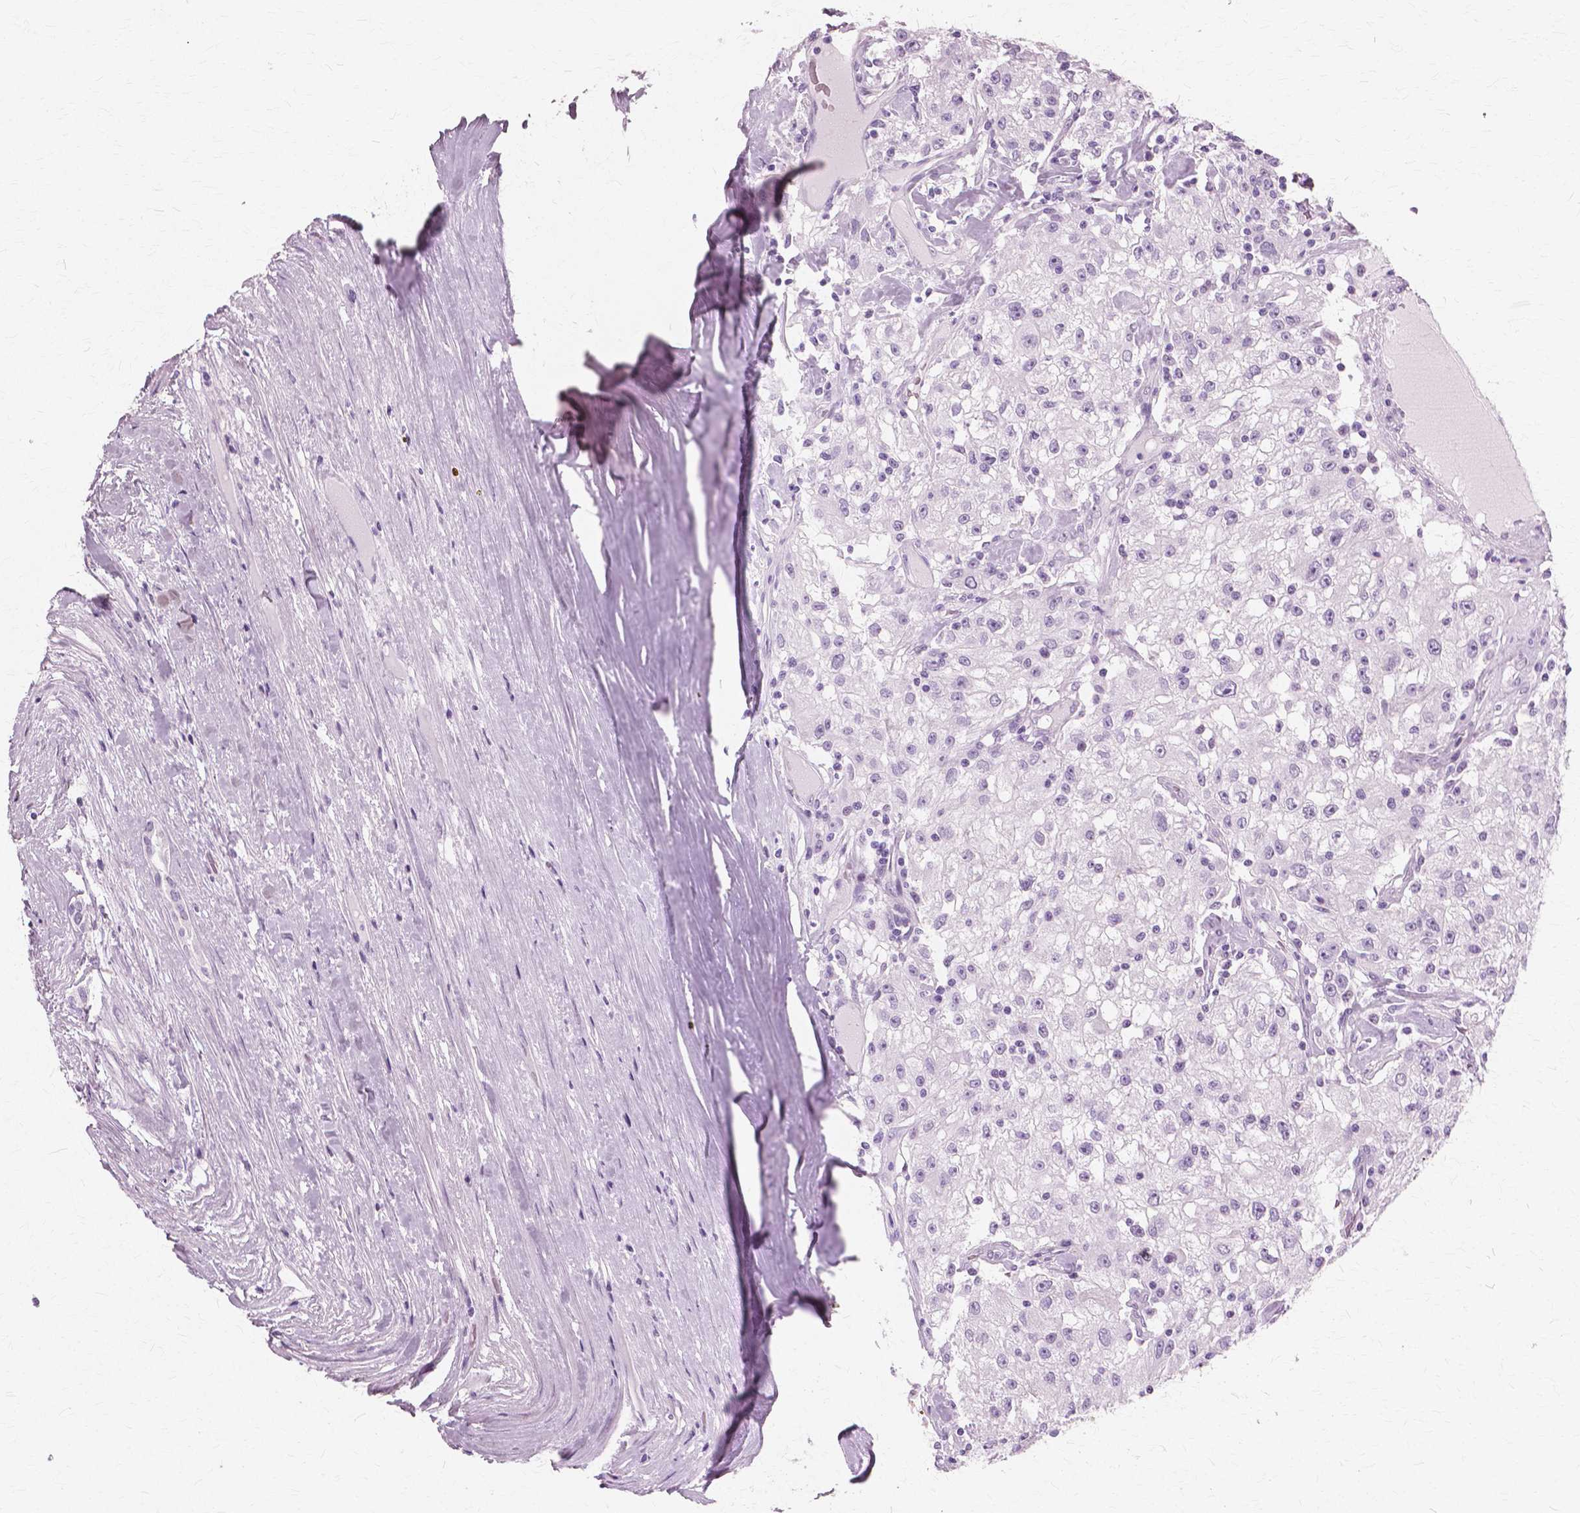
{"staining": {"intensity": "negative", "quantity": "none", "location": "none"}, "tissue": "renal cancer", "cell_type": "Tumor cells", "image_type": "cancer", "snomed": [{"axis": "morphology", "description": "Adenocarcinoma, NOS"}, {"axis": "topography", "description": "Kidney"}], "caption": "Renal adenocarcinoma was stained to show a protein in brown. There is no significant positivity in tumor cells.", "gene": "SFTPD", "patient": {"sex": "female", "age": 67}}